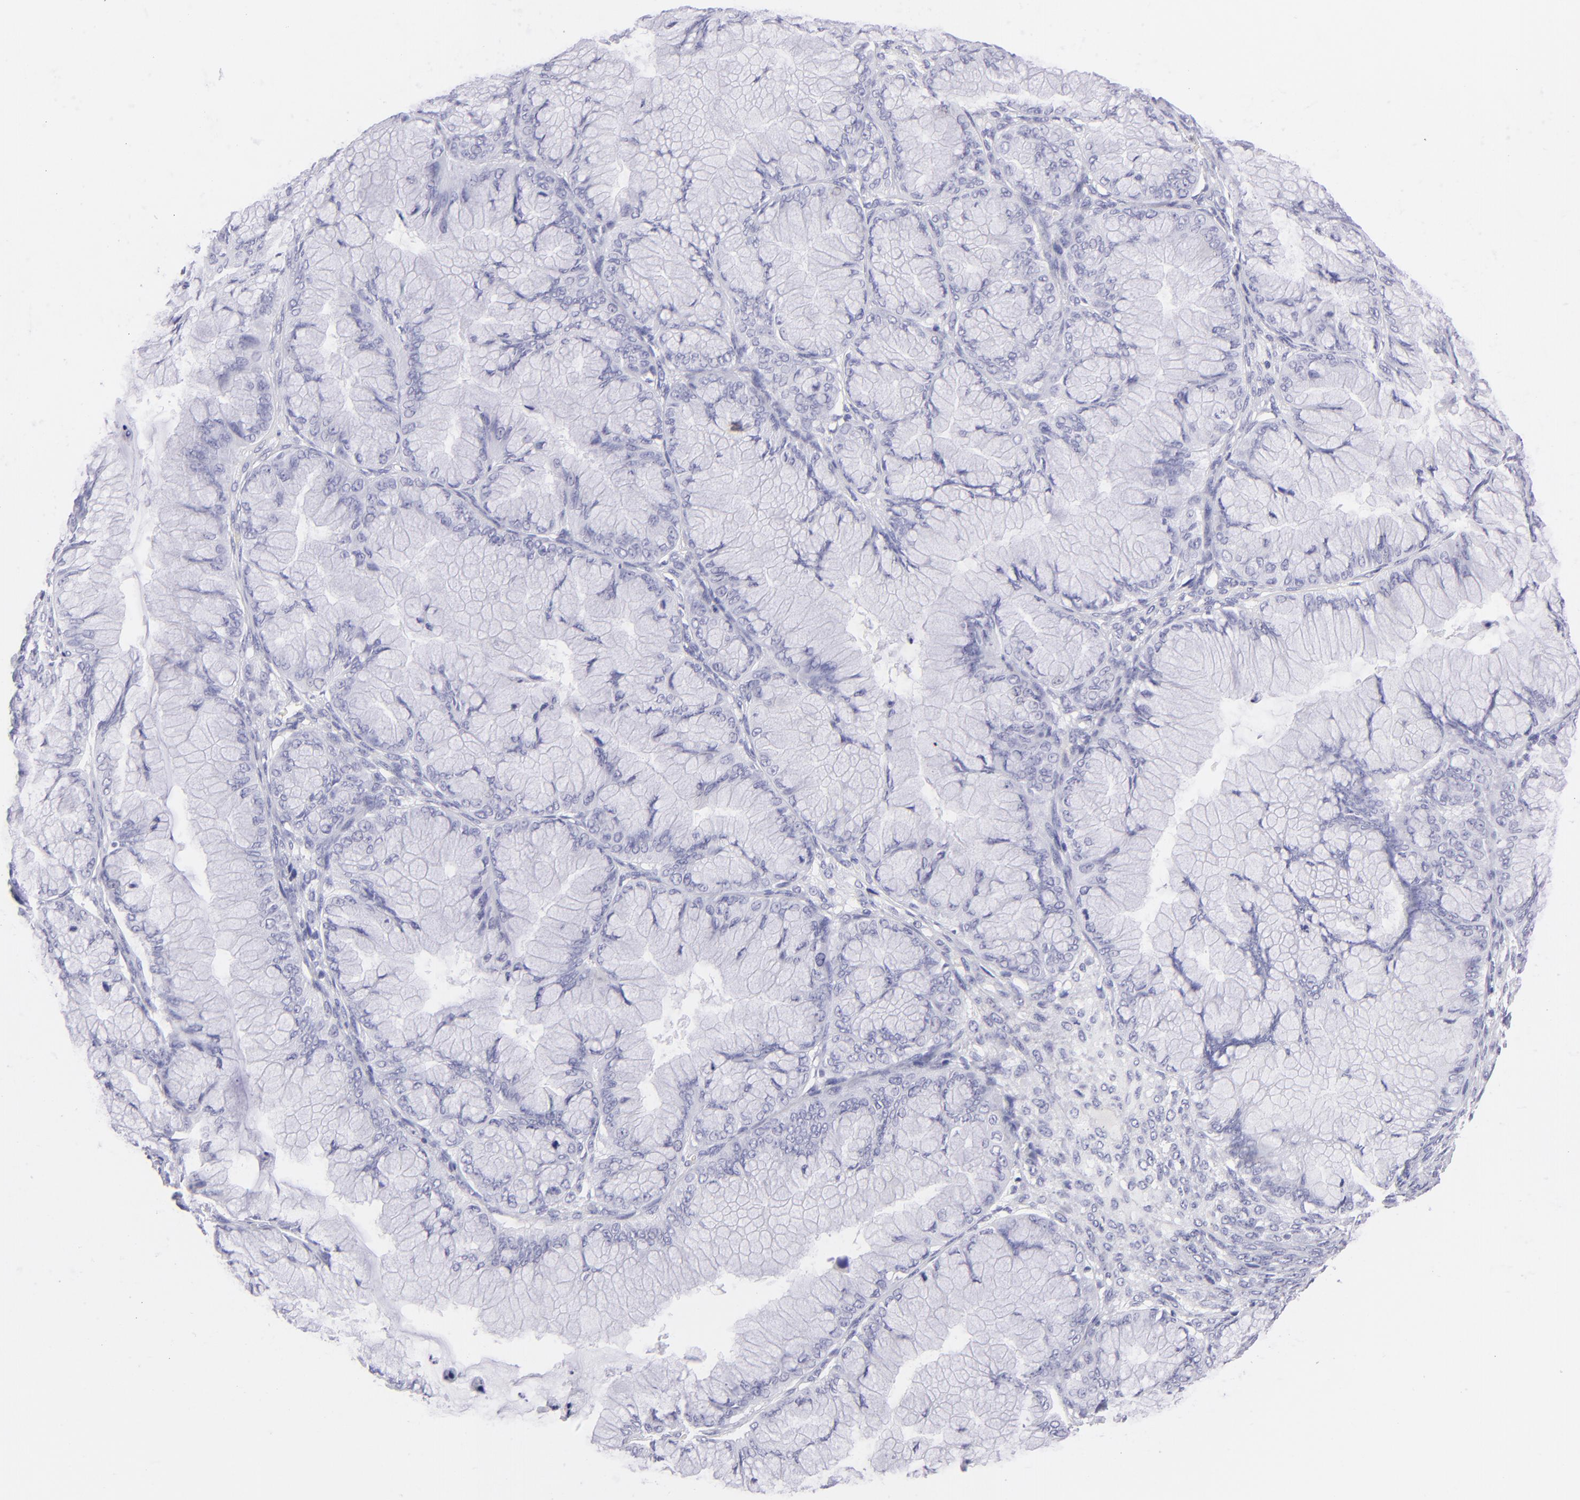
{"staining": {"intensity": "negative", "quantity": "none", "location": "none"}, "tissue": "ovarian cancer", "cell_type": "Tumor cells", "image_type": "cancer", "snomed": [{"axis": "morphology", "description": "Cystadenocarcinoma, mucinous, NOS"}, {"axis": "topography", "description": "Ovary"}], "caption": "Human ovarian cancer (mucinous cystadenocarcinoma) stained for a protein using IHC exhibits no expression in tumor cells.", "gene": "PVALB", "patient": {"sex": "female", "age": 63}}